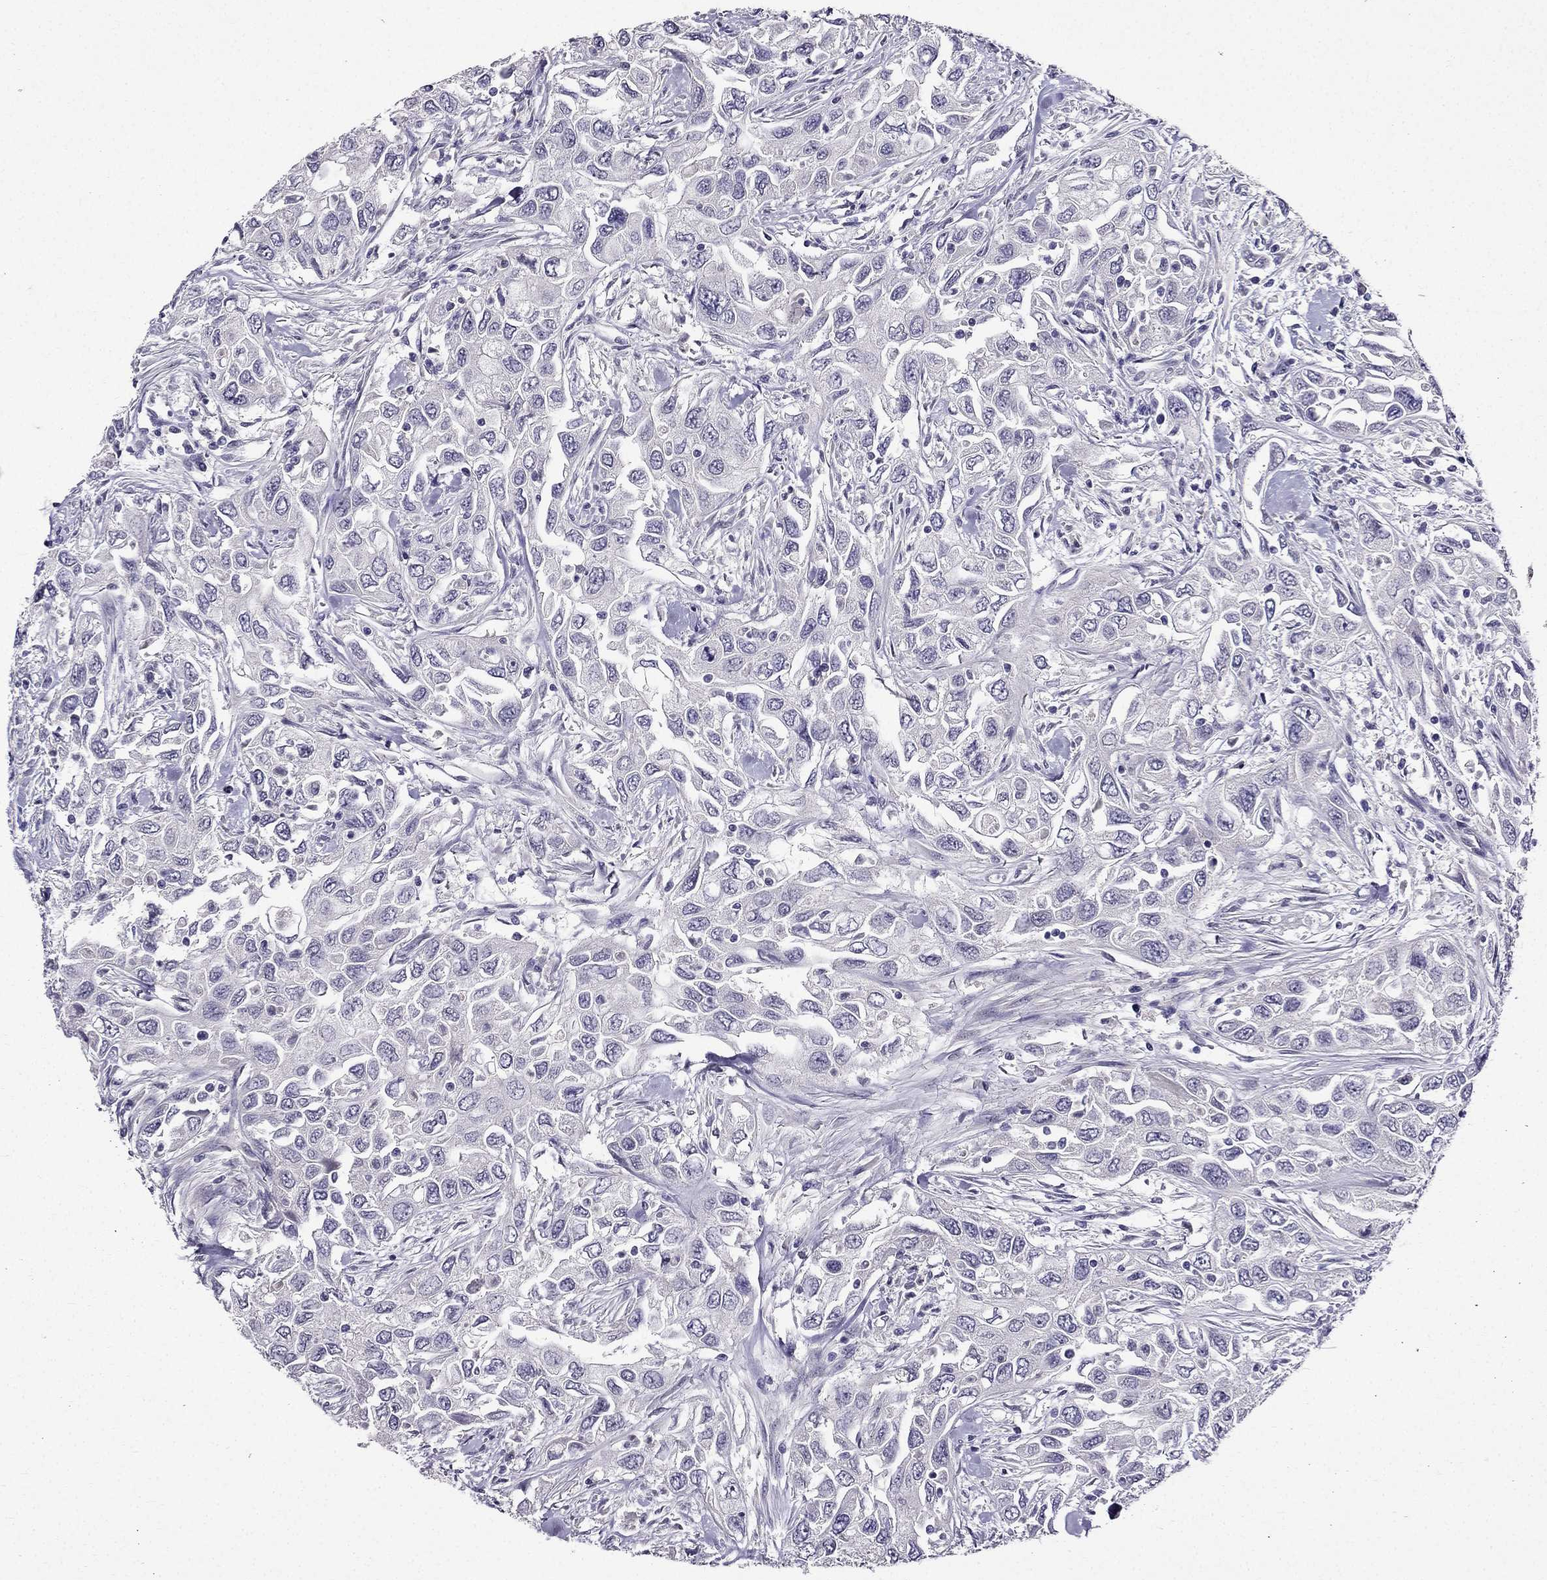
{"staining": {"intensity": "negative", "quantity": "none", "location": "none"}, "tissue": "urothelial cancer", "cell_type": "Tumor cells", "image_type": "cancer", "snomed": [{"axis": "morphology", "description": "Urothelial carcinoma, High grade"}, {"axis": "topography", "description": "Urinary bladder"}], "caption": "Immunohistochemistry (IHC) of human urothelial carcinoma (high-grade) reveals no positivity in tumor cells.", "gene": "DUSP15", "patient": {"sex": "male", "age": 76}}